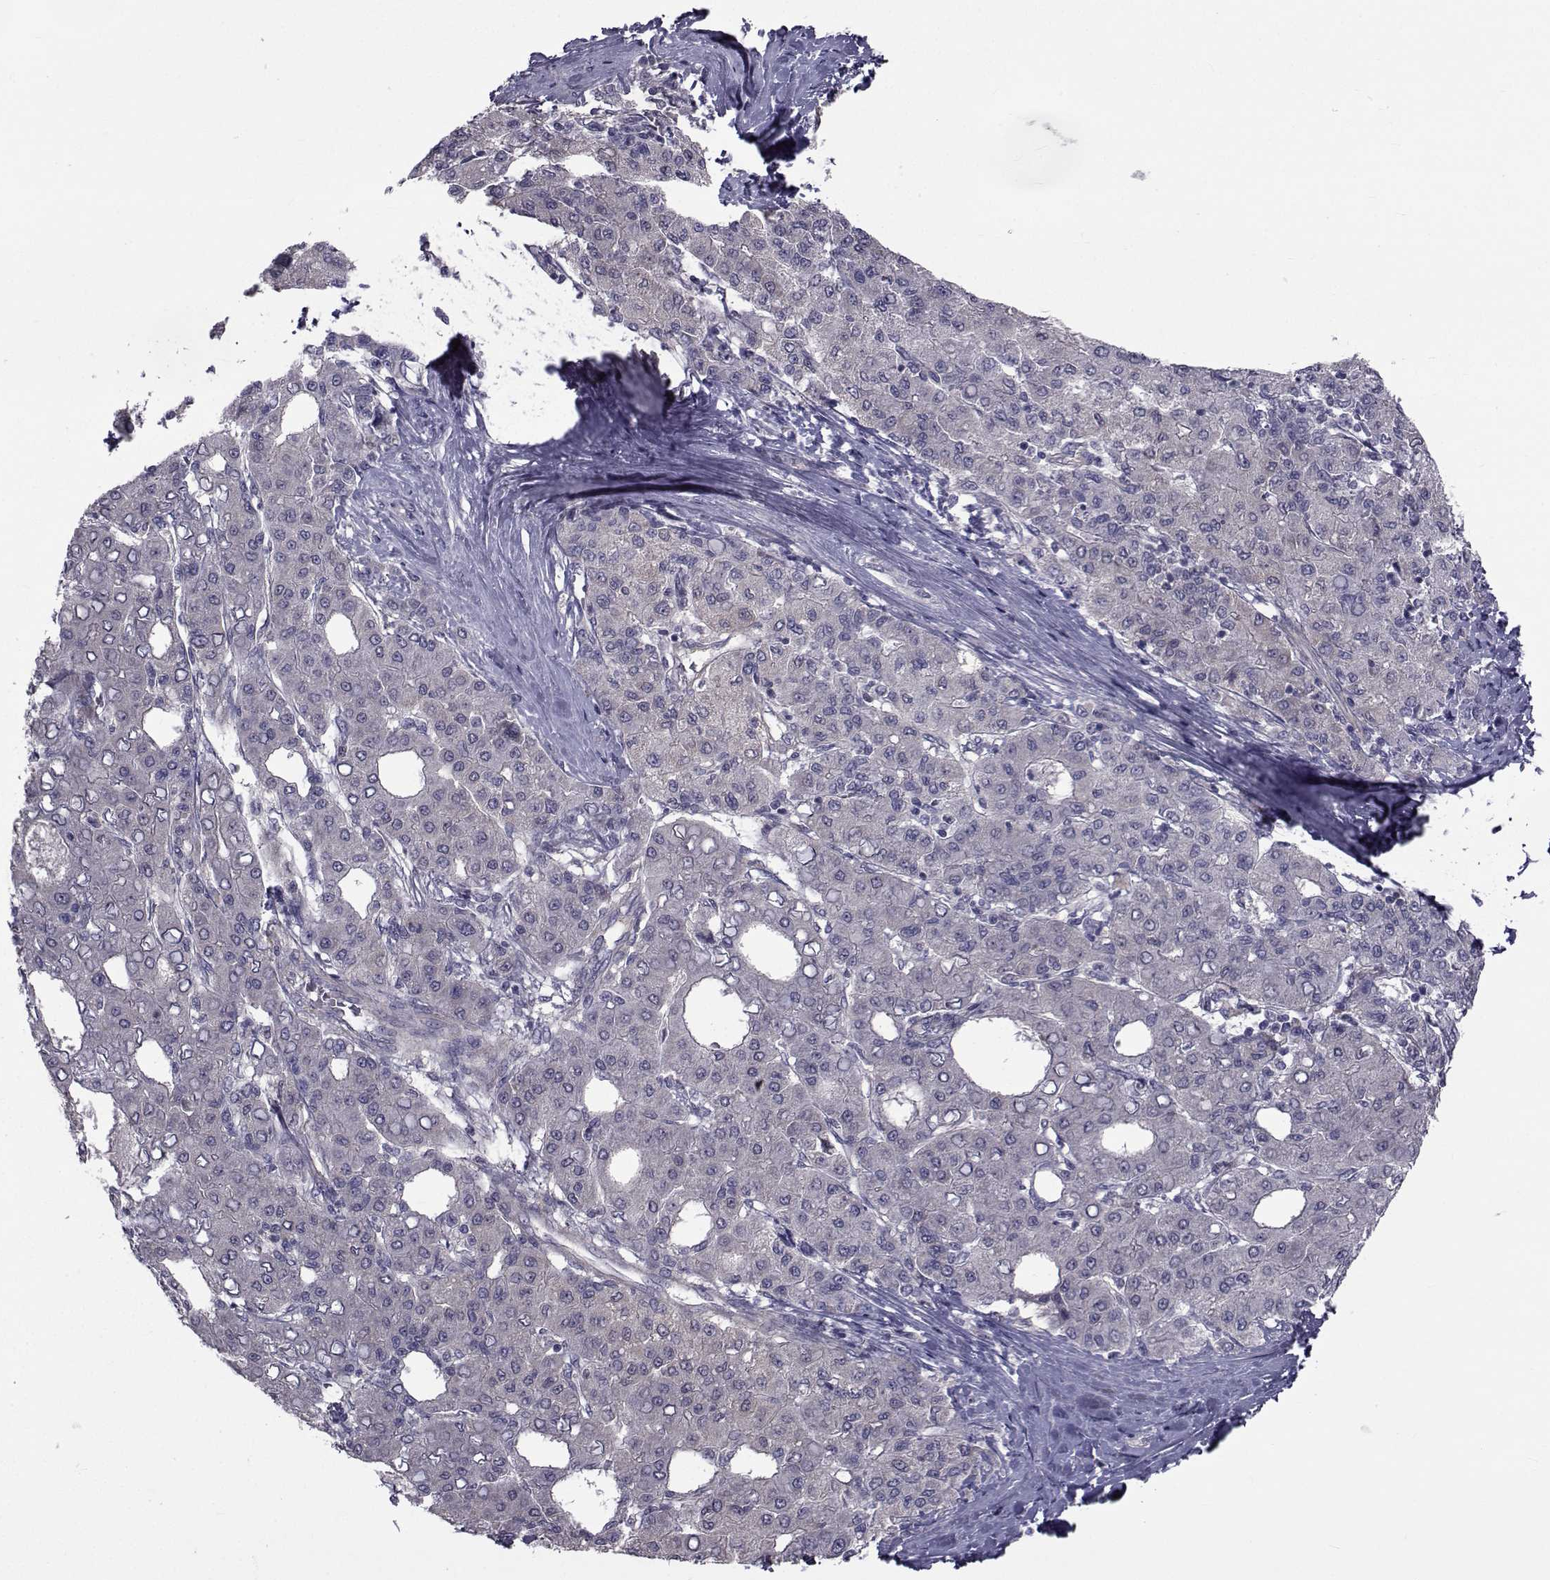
{"staining": {"intensity": "weak", "quantity": "<25%", "location": "cytoplasmic/membranous"}, "tissue": "liver cancer", "cell_type": "Tumor cells", "image_type": "cancer", "snomed": [{"axis": "morphology", "description": "Carcinoma, Hepatocellular, NOS"}, {"axis": "topography", "description": "Liver"}], "caption": "High magnification brightfield microscopy of hepatocellular carcinoma (liver) stained with DAB (brown) and counterstained with hematoxylin (blue): tumor cells show no significant positivity. (IHC, brightfield microscopy, high magnification).", "gene": "CFAP74", "patient": {"sex": "male", "age": 65}}